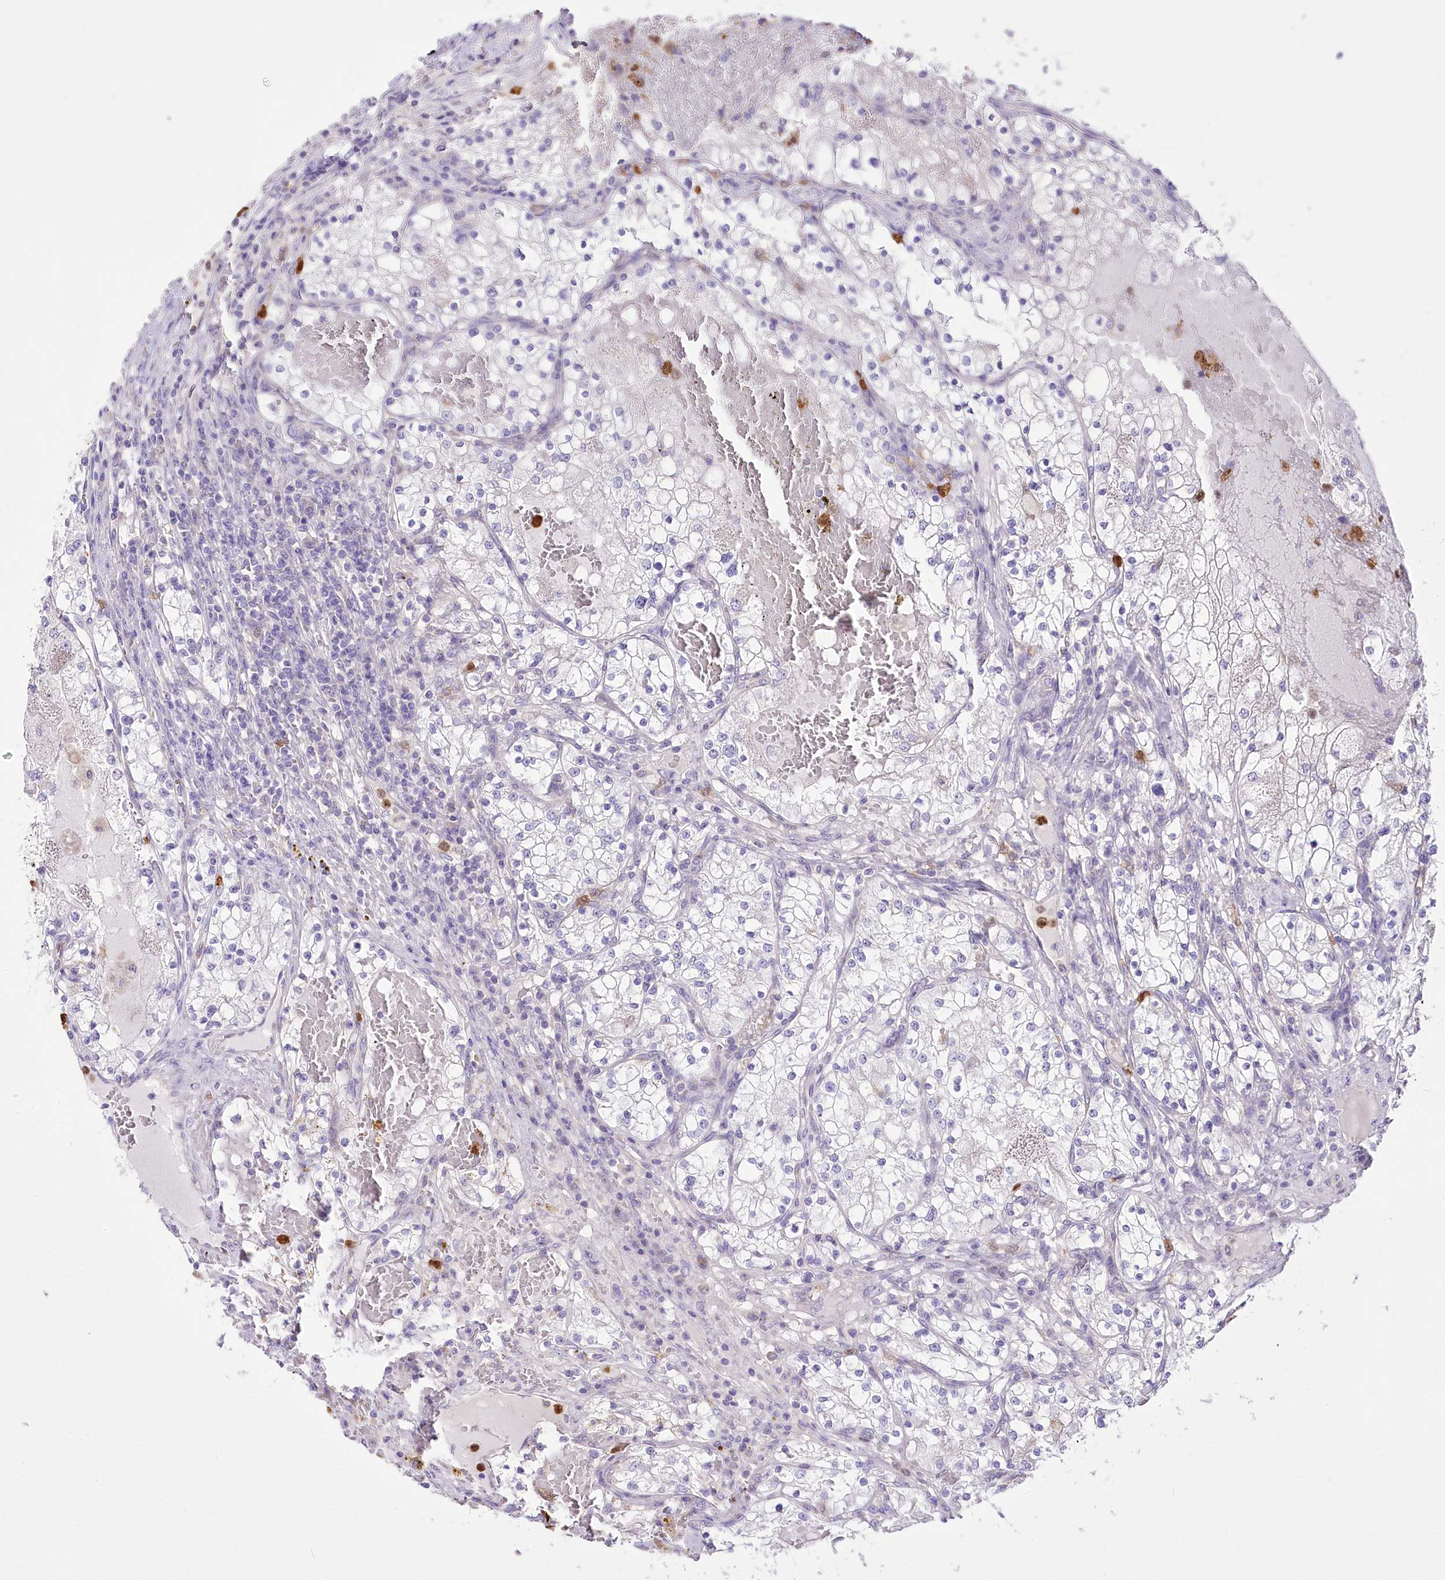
{"staining": {"intensity": "negative", "quantity": "none", "location": "none"}, "tissue": "renal cancer", "cell_type": "Tumor cells", "image_type": "cancer", "snomed": [{"axis": "morphology", "description": "Normal tissue, NOS"}, {"axis": "morphology", "description": "Adenocarcinoma, NOS"}, {"axis": "topography", "description": "Kidney"}], "caption": "High power microscopy micrograph of an immunohistochemistry histopathology image of renal cancer, revealing no significant staining in tumor cells.", "gene": "DPYD", "patient": {"sex": "male", "age": 68}}